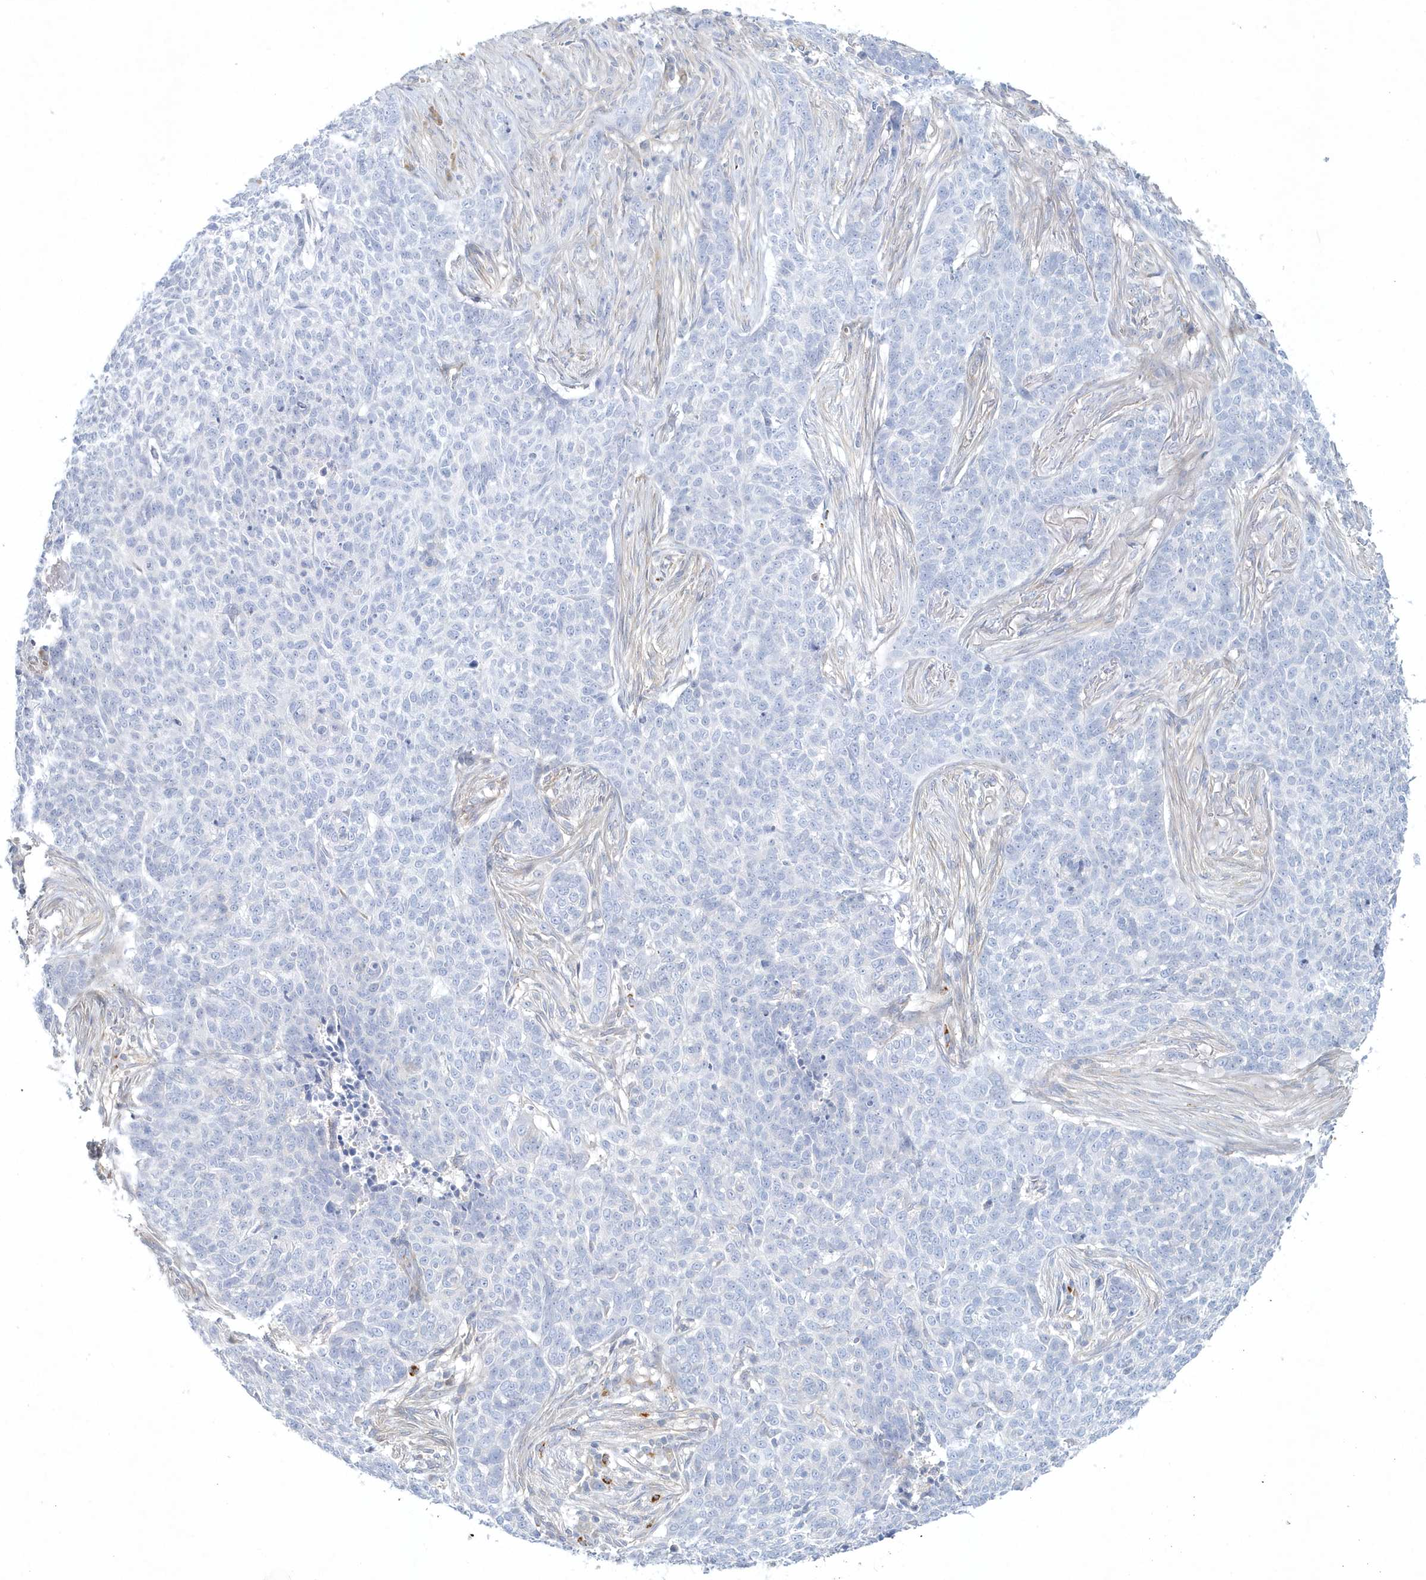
{"staining": {"intensity": "negative", "quantity": "none", "location": "none"}, "tissue": "skin cancer", "cell_type": "Tumor cells", "image_type": "cancer", "snomed": [{"axis": "morphology", "description": "Basal cell carcinoma"}, {"axis": "topography", "description": "Skin"}], "caption": "IHC micrograph of neoplastic tissue: human skin cancer (basal cell carcinoma) stained with DAB (3,3'-diaminobenzidine) displays no significant protein positivity in tumor cells.", "gene": "DNAH1", "patient": {"sex": "male", "age": 85}}